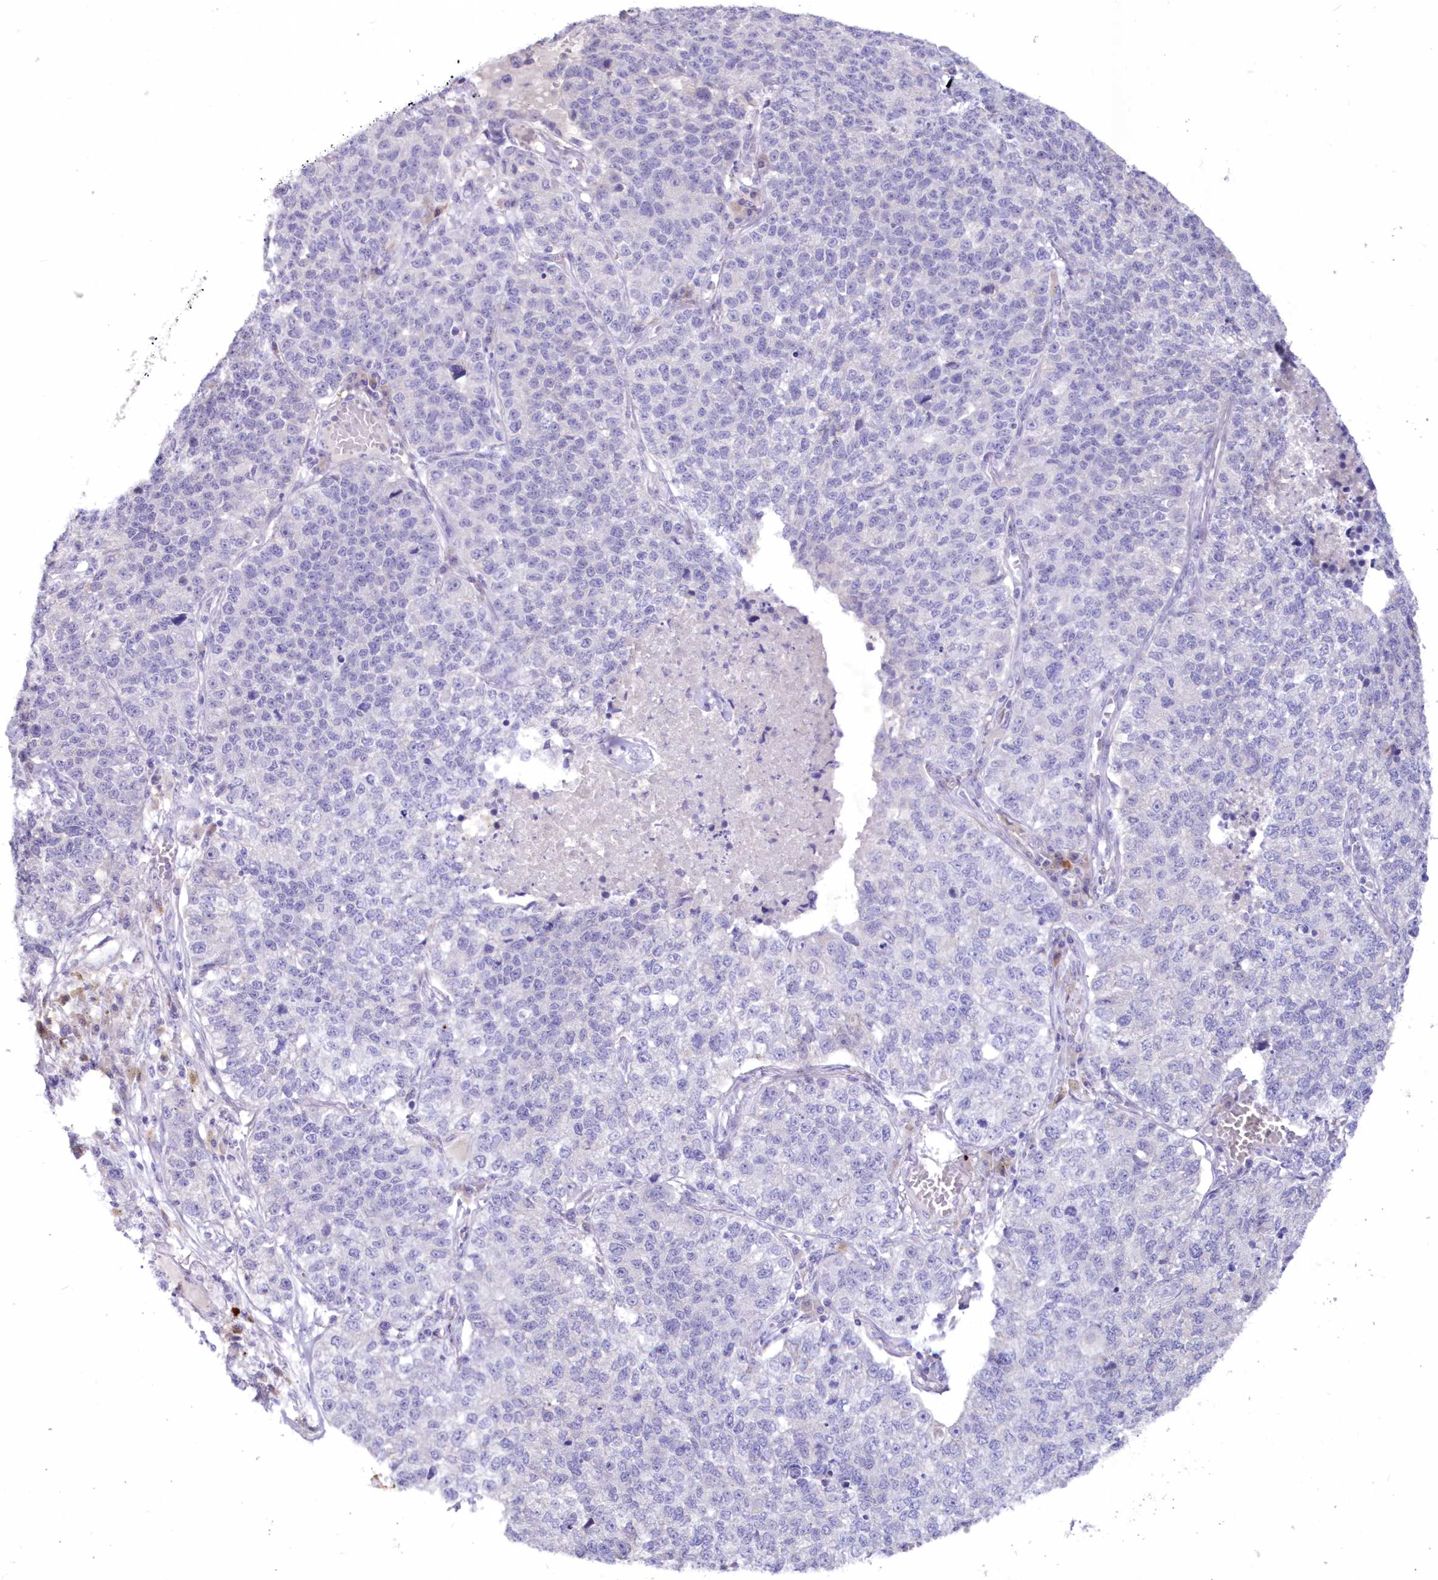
{"staining": {"intensity": "negative", "quantity": "none", "location": "none"}, "tissue": "lung cancer", "cell_type": "Tumor cells", "image_type": "cancer", "snomed": [{"axis": "morphology", "description": "Adenocarcinoma, NOS"}, {"axis": "topography", "description": "Lung"}], "caption": "Adenocarcinoma (lung) stained for a protein using IHC displays no positivity tumor cells.", "gene": "SNED1", "patient": {"sex": "male", "age": 49}}